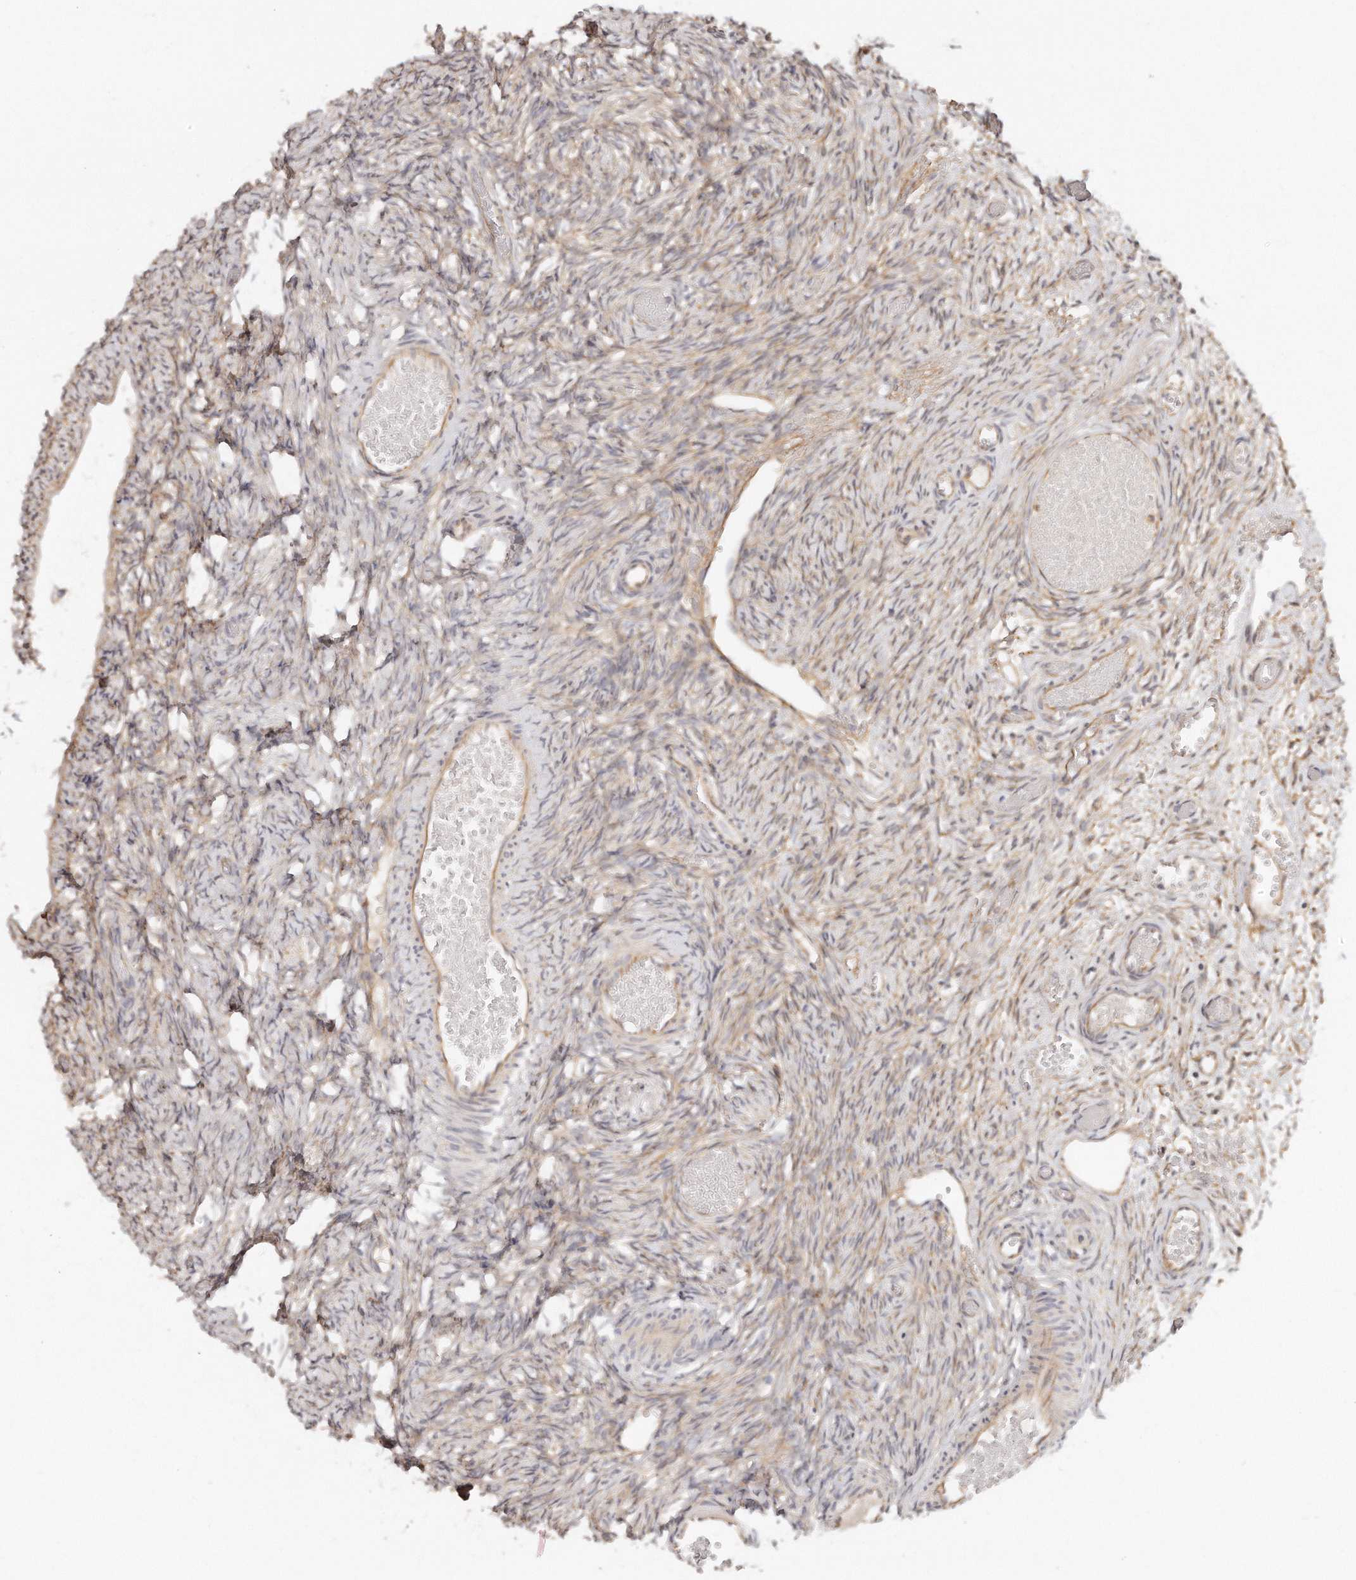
{"staining": {"intensity": "weak", "quantity": "25%-75%", "location": "cytoplasmic/membranous"}, "tissue": "ovary", "cell_type": "Ovarian stroma cells", "image_type": "normal", "snomed": [{"axis": "morphology", "description": "Adenocarcinoma, NOS"}, {"axis": "topography", "description": "Endometrium"}], "caption": "Weak cytoplasmic/membranous protein expression is seen in about 25%-75% of ovarian stroma cells in ovary. The staining was performed using DAB (3,3'-diaminobenzidine) to visualize the protein expression in brown, while the nuclei were stained in blue with hematoxylin (Magnification: 20x).", "gene": "TTLL4", "patient": {"sex": "female", "age": 32}}